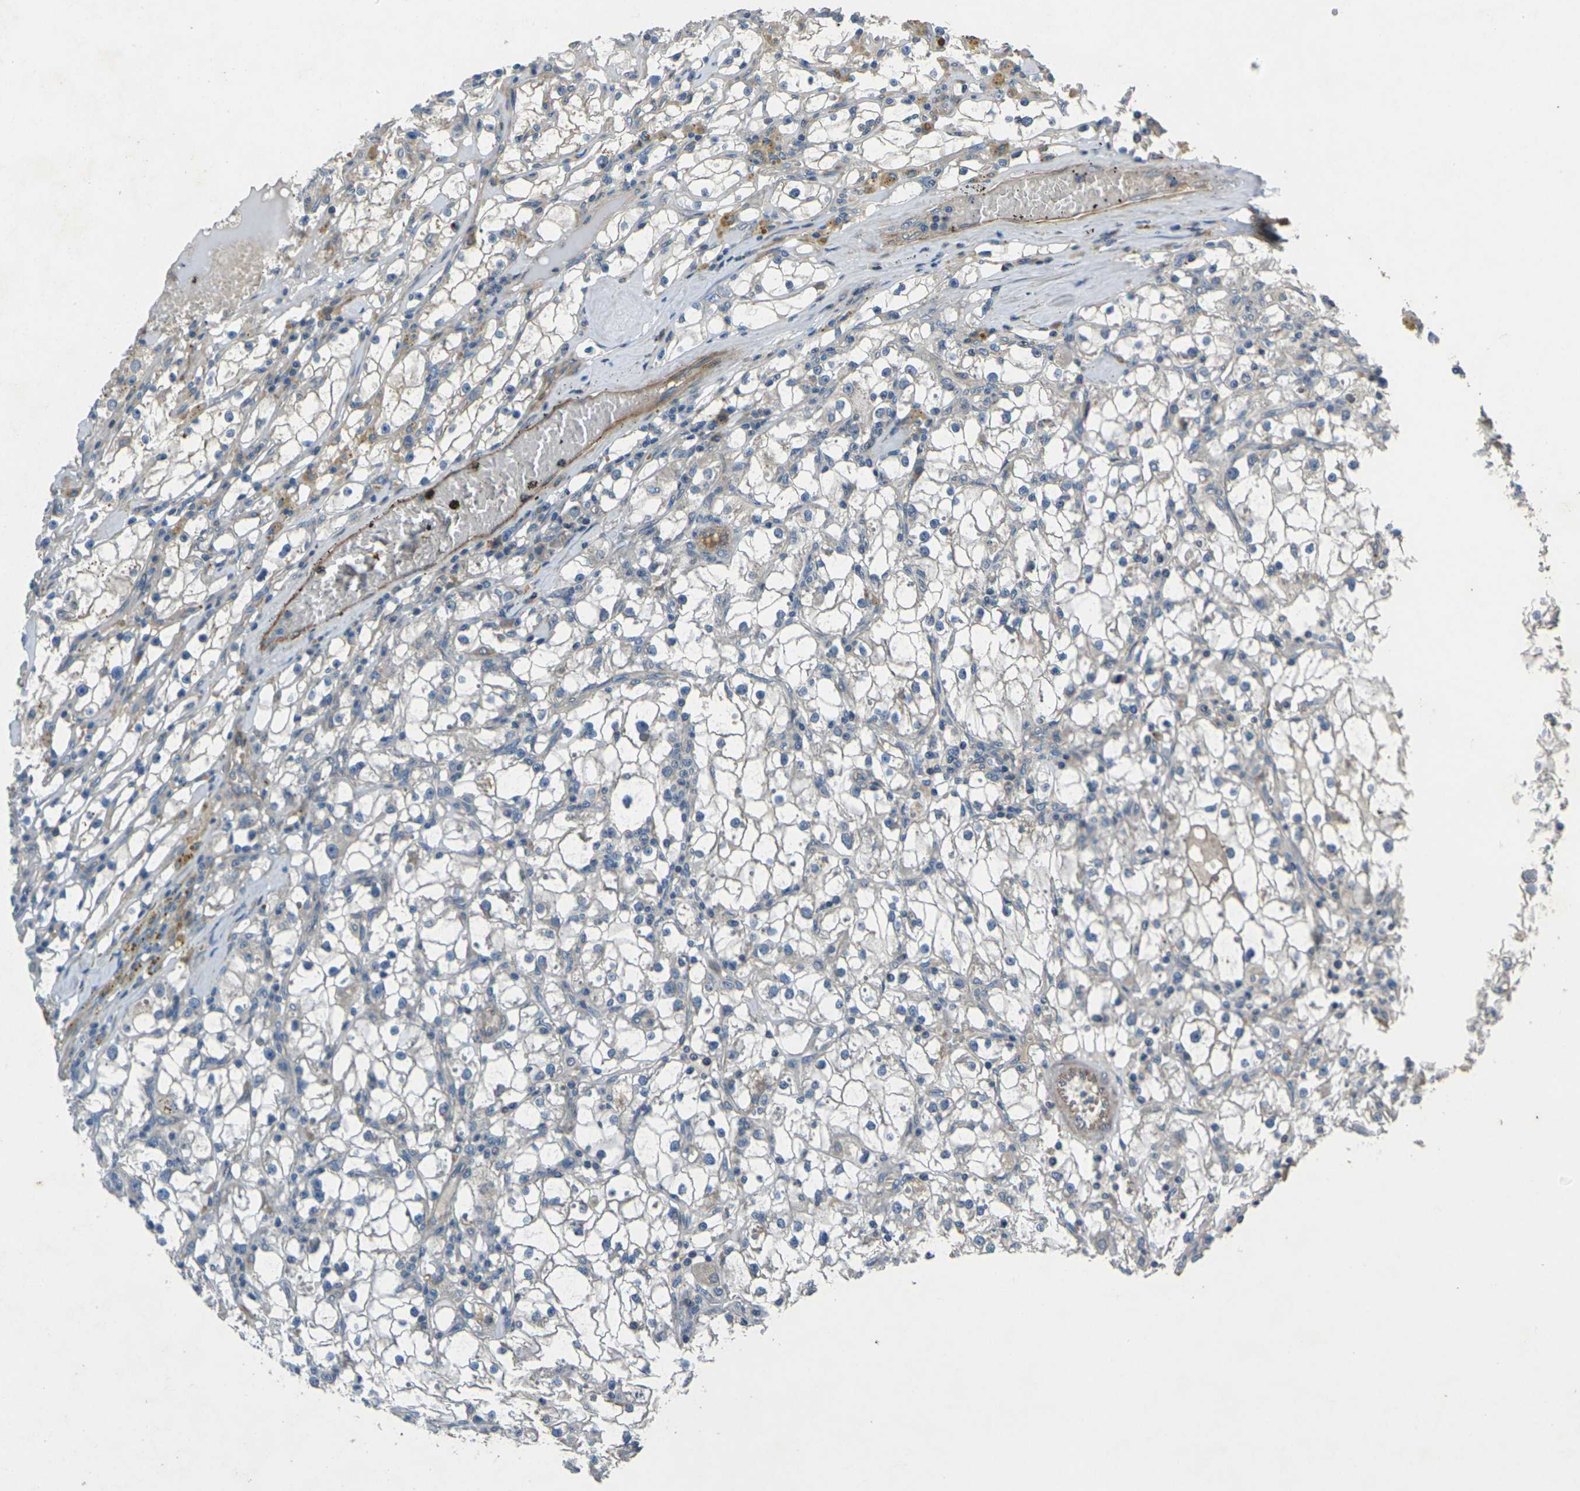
{"staining": {"intensity": "negative", "quantity": "none", "location": "none"}, "tissue": "renal cancer", "cell_type": "Tumor cells", "image_type": "cancer", "snomed": [{"axis": "morphology", "description": "Adenocarcinoma, NOS"}, {"axis": "topography", "description": "Kidney"}], "caption": "The micrograph demonstrates no significant expression in tumor cells of renal cancer (adenocarcinoma).", "gene": "EDNRA", "patient": {"sex": "male", "age": 56}}